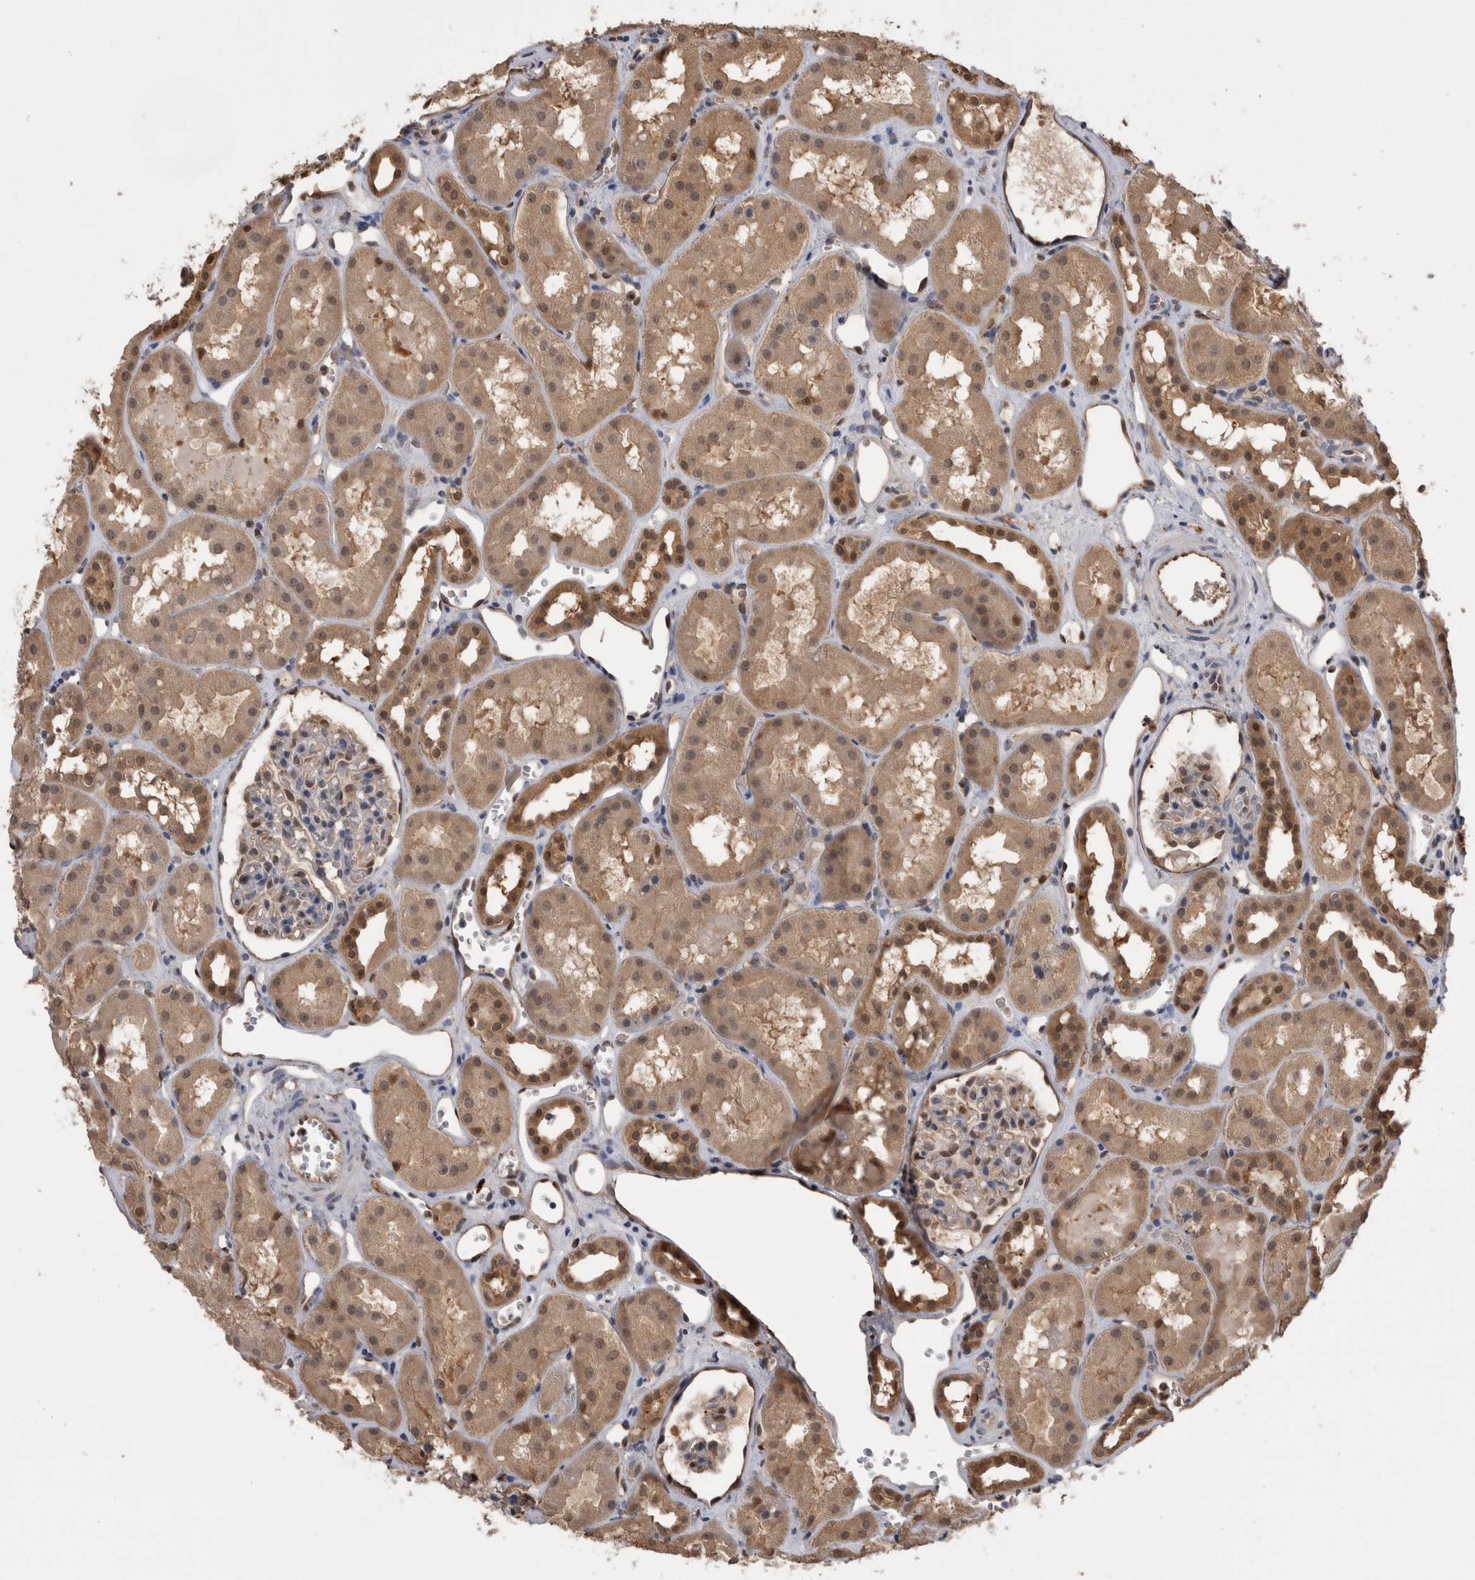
{"staining": {"intensity": "moderate", "quantity": "<25%", "location": "cytoplasmic/membranous,nuclear"}, "tissue": "kidney", "cell_type": "Cells in glomeruli", "image_type": "normal", "snomed": [{"axis": "morphology", "description": "Normal tissue, NOS"}, {"axis": "topography", "description": "Kidney"}], "caption": "Immunohistochemistry of benign kidney exhibits low levels of moderate cytoplasmic/membranous,nuclear staining in about <25% of cells in glomeruli. The staining is performed using DAB brown chromogen to label protein expression. The nuclei are counter-stained blue using hematoxylin.", "gene": "LXN", "patient": {"sex": "male", "age": 16}}